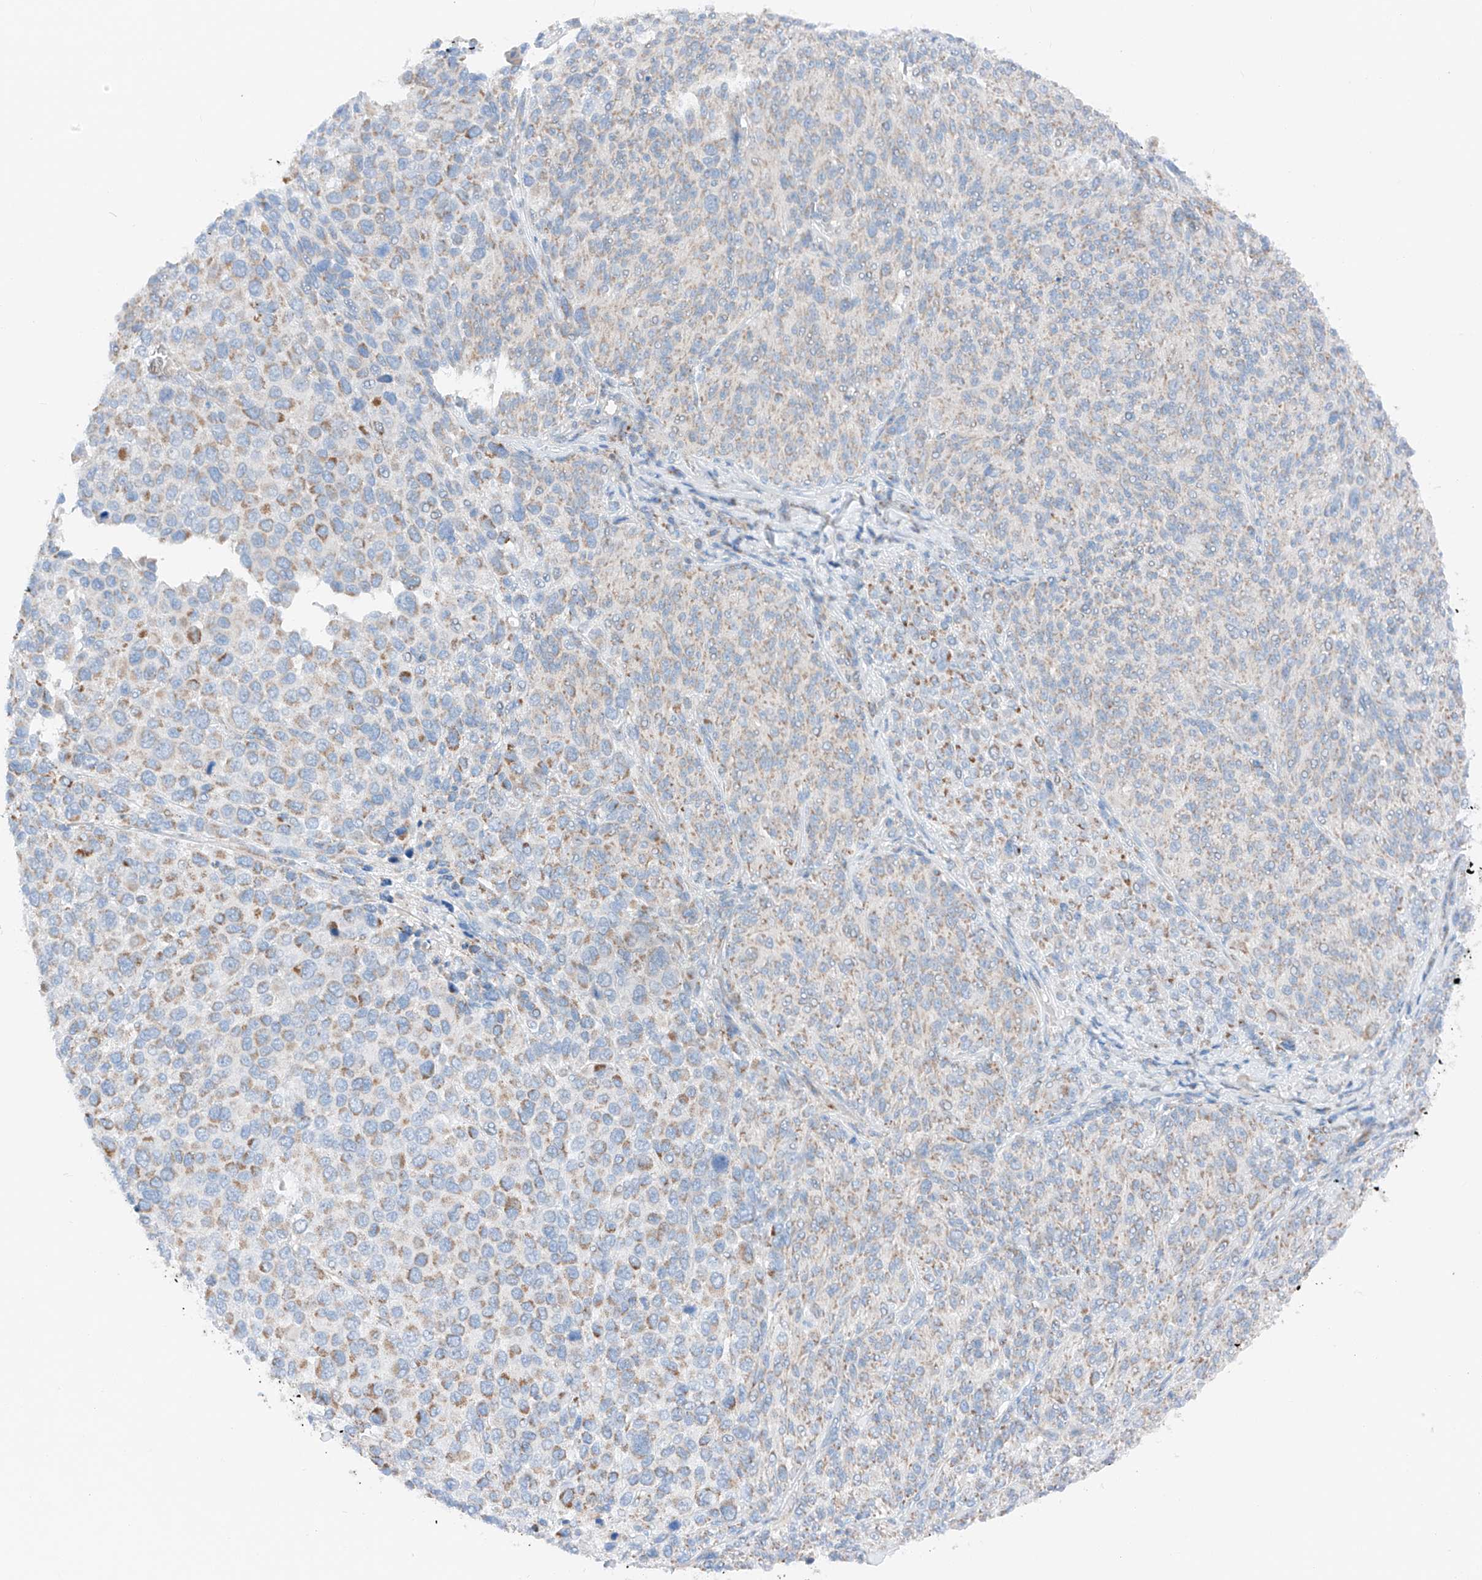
{"staining": {"intensity": "moderate", "quantity": "25%-75%", "location": "cytoplasmic/membranous"}, "tissue": "melanoma", "cell_type": "Tumor cells", "image_type": "cancer", "snomed": [{"axis": "morphology", "description": "Malignant melanoma, NOS"}, {"axis": "topography", "description": "Skin of trunk"}], "caption": "Immunohistochemistry (IHC) photomicrograph of human malignant melanoma stained for a protein (brown), which shows medium levels of moderate cytoplasmic/membranous expression in about 25%-75% of tumor cells.", "gene": "MRAP", "patient": {"sex": "male", "age": 71}}